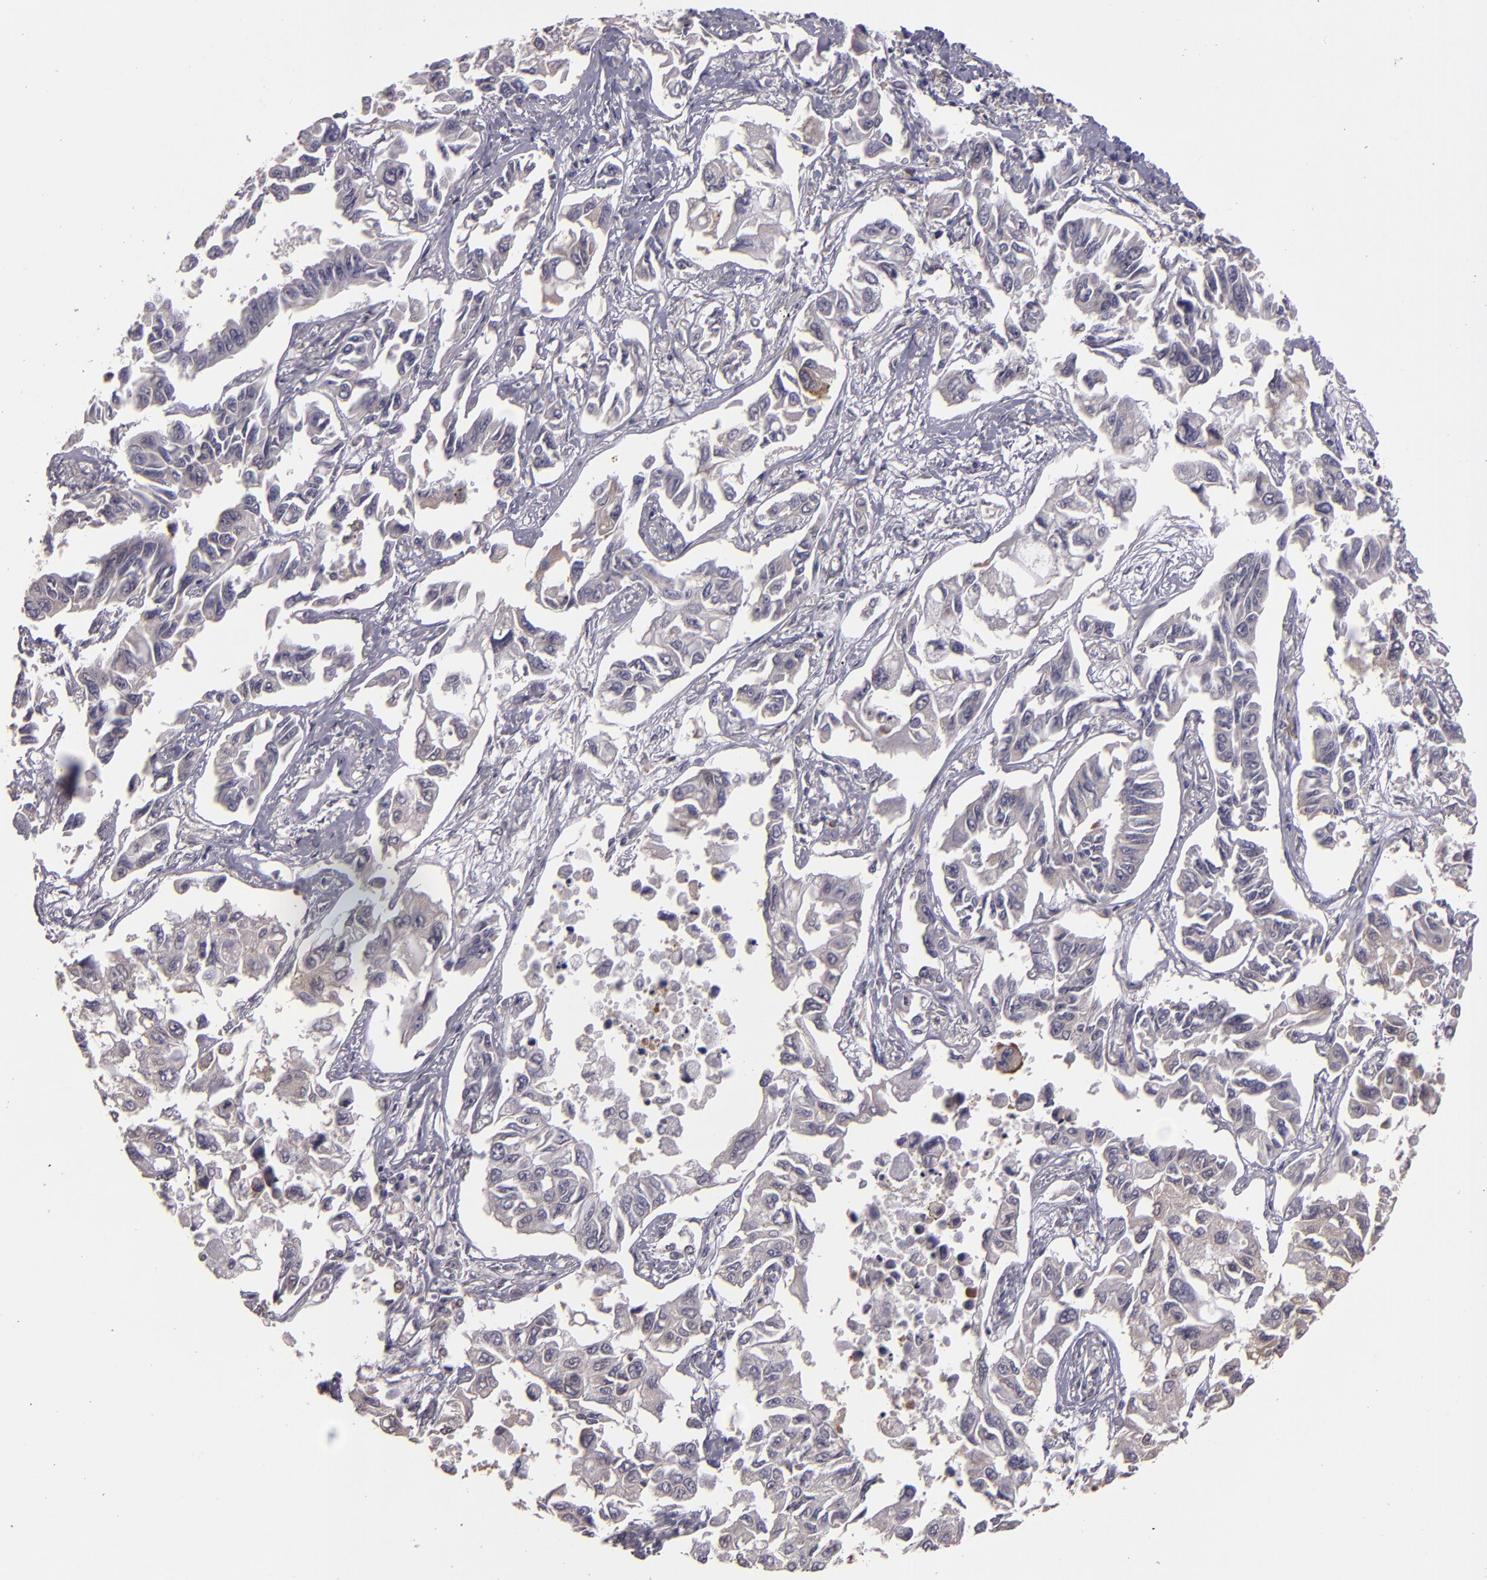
{"staining": {"intensity": "moderate", "quantity": "<25%", "location": "cytoplasmic/membranous"}, "tissue": "lung cancer", "cell_type": "Tumor cells", "image_type": "cancer", "snomed": [{"axis": "morphology", "description": "Adenocarcinoma, NOS"}, {"axis": "topography", "description": "Lung"}], "caption": "This histopathology image demonstrates lung cancer stained with immunohistochemistry (IHC) to label a protein in brown. The cytoplasmic/membranous of tumor cells show moderate positivity for the protein. Nuclei are counter-stained blue.", "gene": "FHIT", "patient": {"sex": "male", "age": 64}}